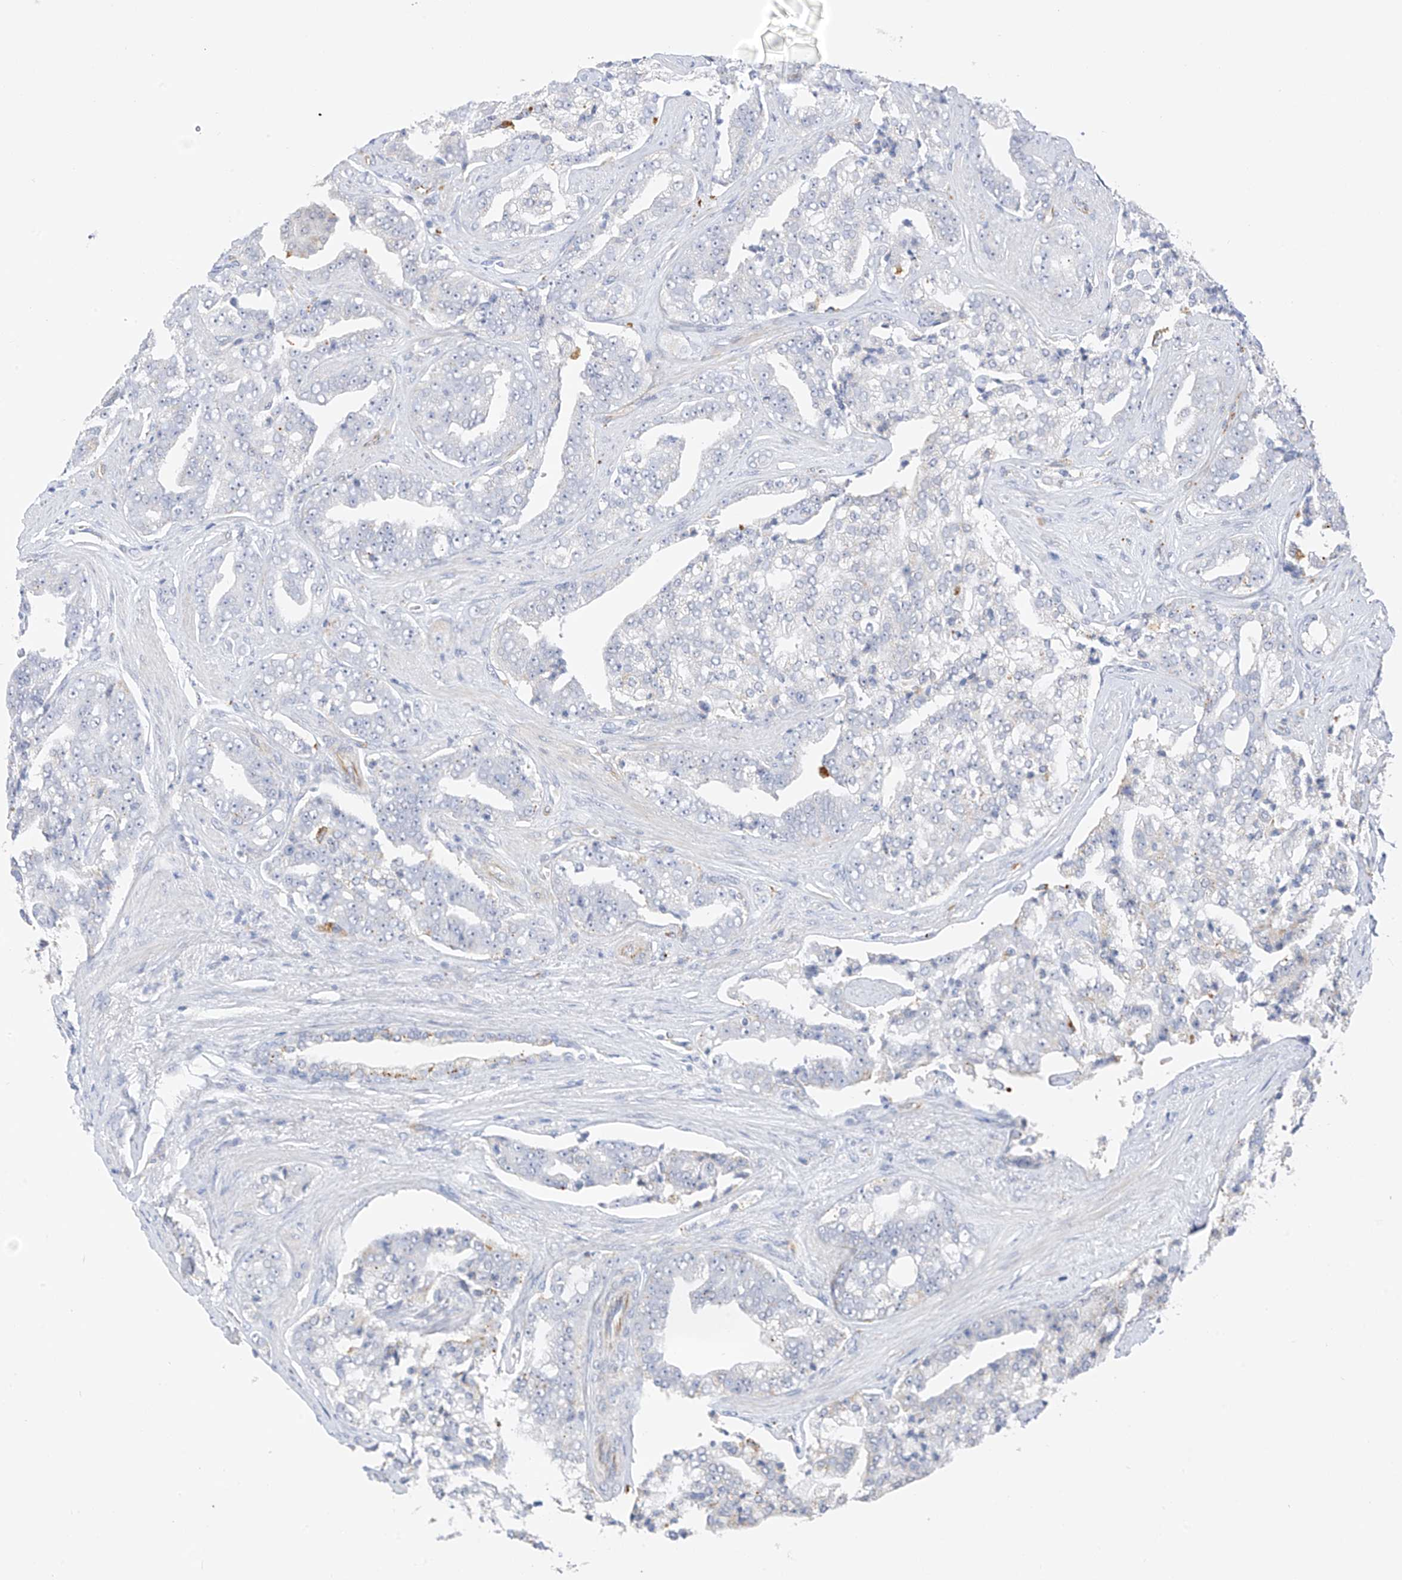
{"staining": {"intensity": "negative", "quantity": "none", "location": "none"}, "tissue": "prostate cancer", "cell_type": "Tumor cells", "image_type": "cancer", "snomed": [{"axis": "morphology", "description": "Adenocarcinoma, High grade"}, {"axis": "topography", "description": "Prostate"}], "caption": "Immunohistochemistry histopathology image of neoplastic tissue: human prostate cancer (adenocarcinoma (high-grade)) stained with DAB (3,3'-diaminobenzidine) exhibits no significant protein expression in tumor cells. (Brightfield microscopy of DAB (3,3'-diaminobenzidine) immunohistochemistry (IHC) at high magnification).", "gene": "HS6ST2", "patient": {"sex": "male", "age": 71}}